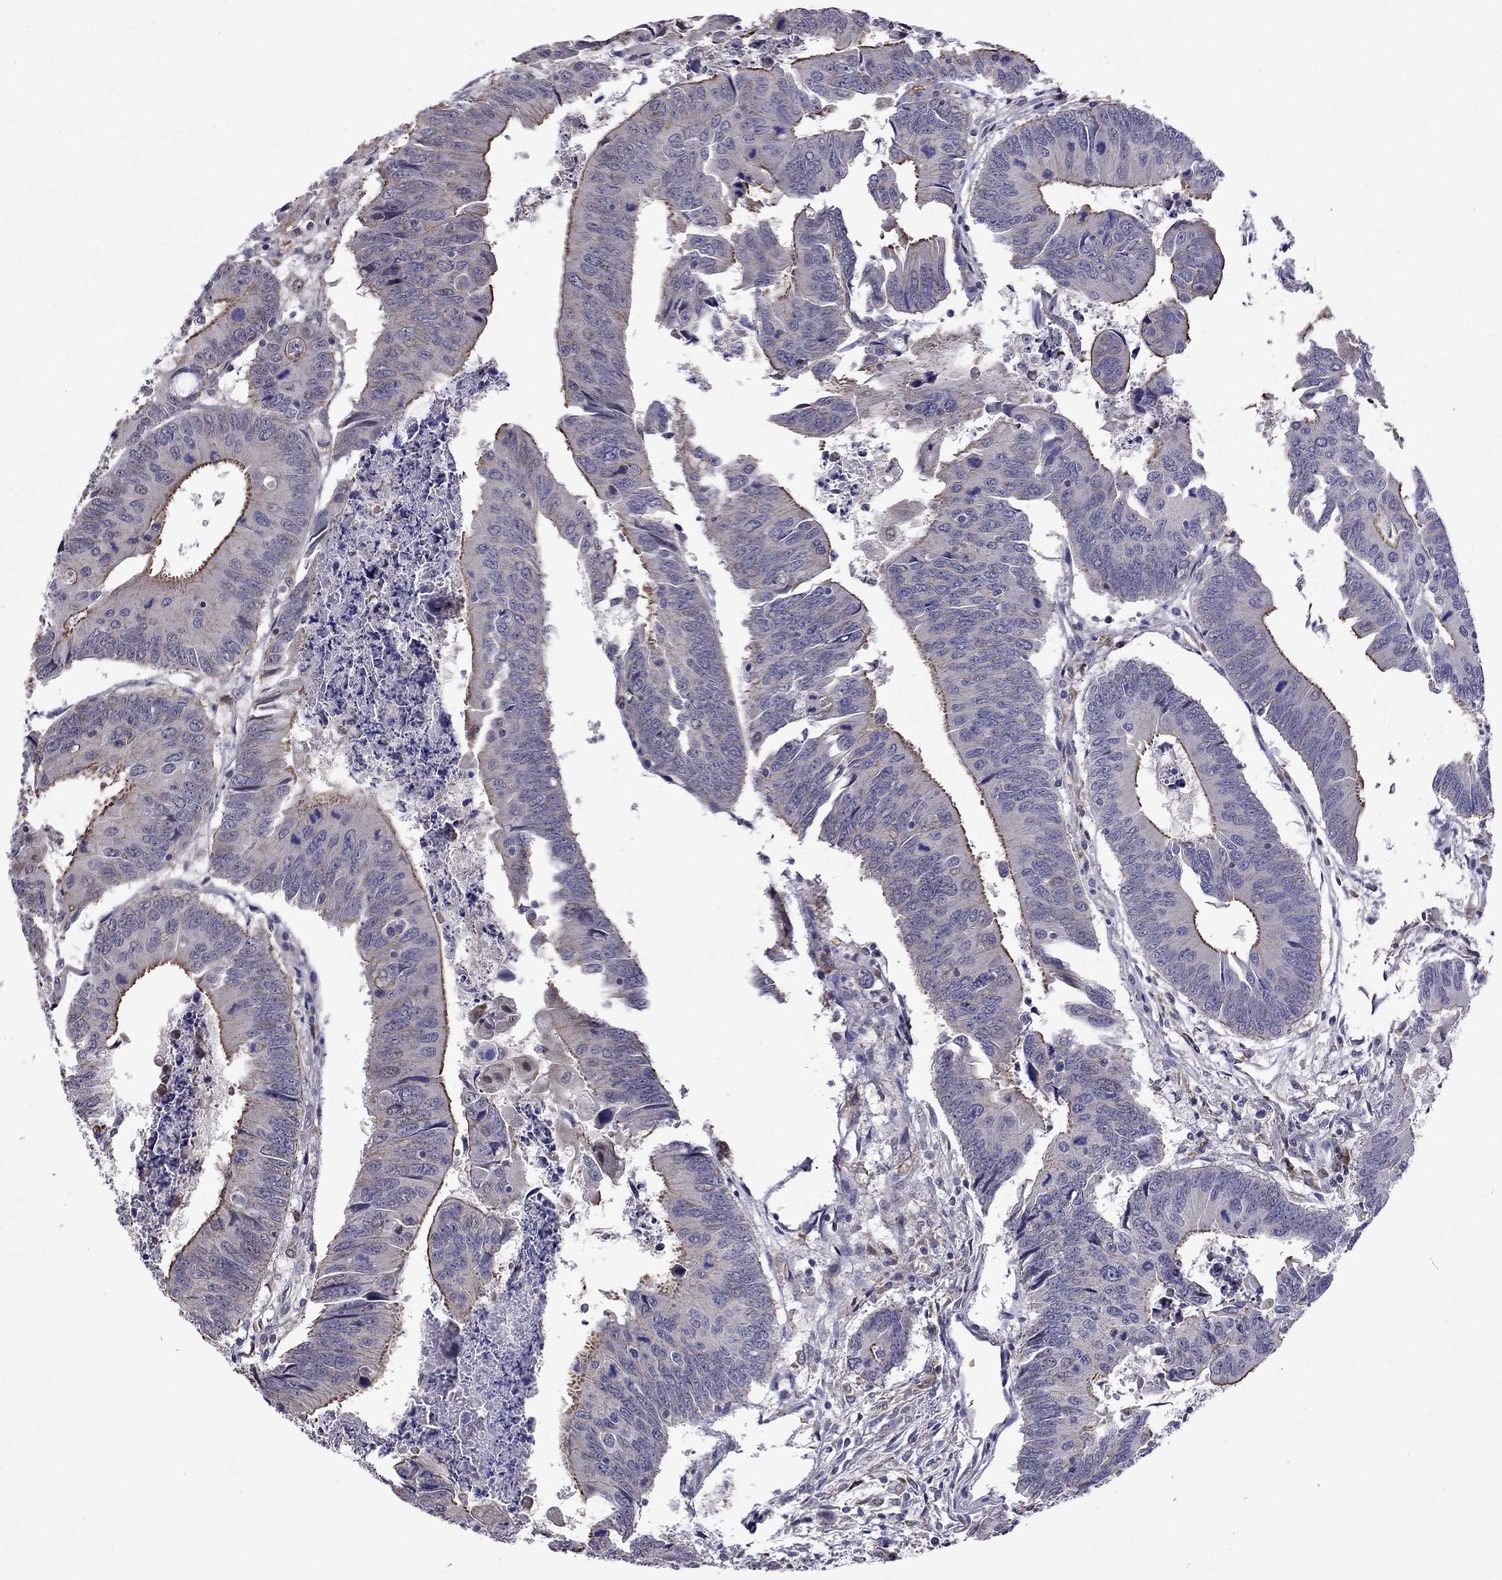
{"staining": {"intensity": "moderate", "quantity": "25%-75%", "location": "cytoplasmic/membranous"}, "tissue": "colorectal cancer", "cell_type": "Tumor cells", "image_type": "cancer", "snomed": [{"axis": "morphology", "description": "Adenocarcinoma, NOS"}, {"axis": "topography", "description": "Rectum"}], "caption": "Protein expression analysis of human colorectal cancer (adenocarcinoma) reveals moderate cytoplasmic/membranous staining in about 25%-75% of tumor cells. Using DAB (3,3'-diaminobenzidine) (brown) and hematoxylin (blue) stains, captured at high magnification using brightfield microscopy.", "gene": "ADAM28", "patient": {"sex": "male", "age": 67}}